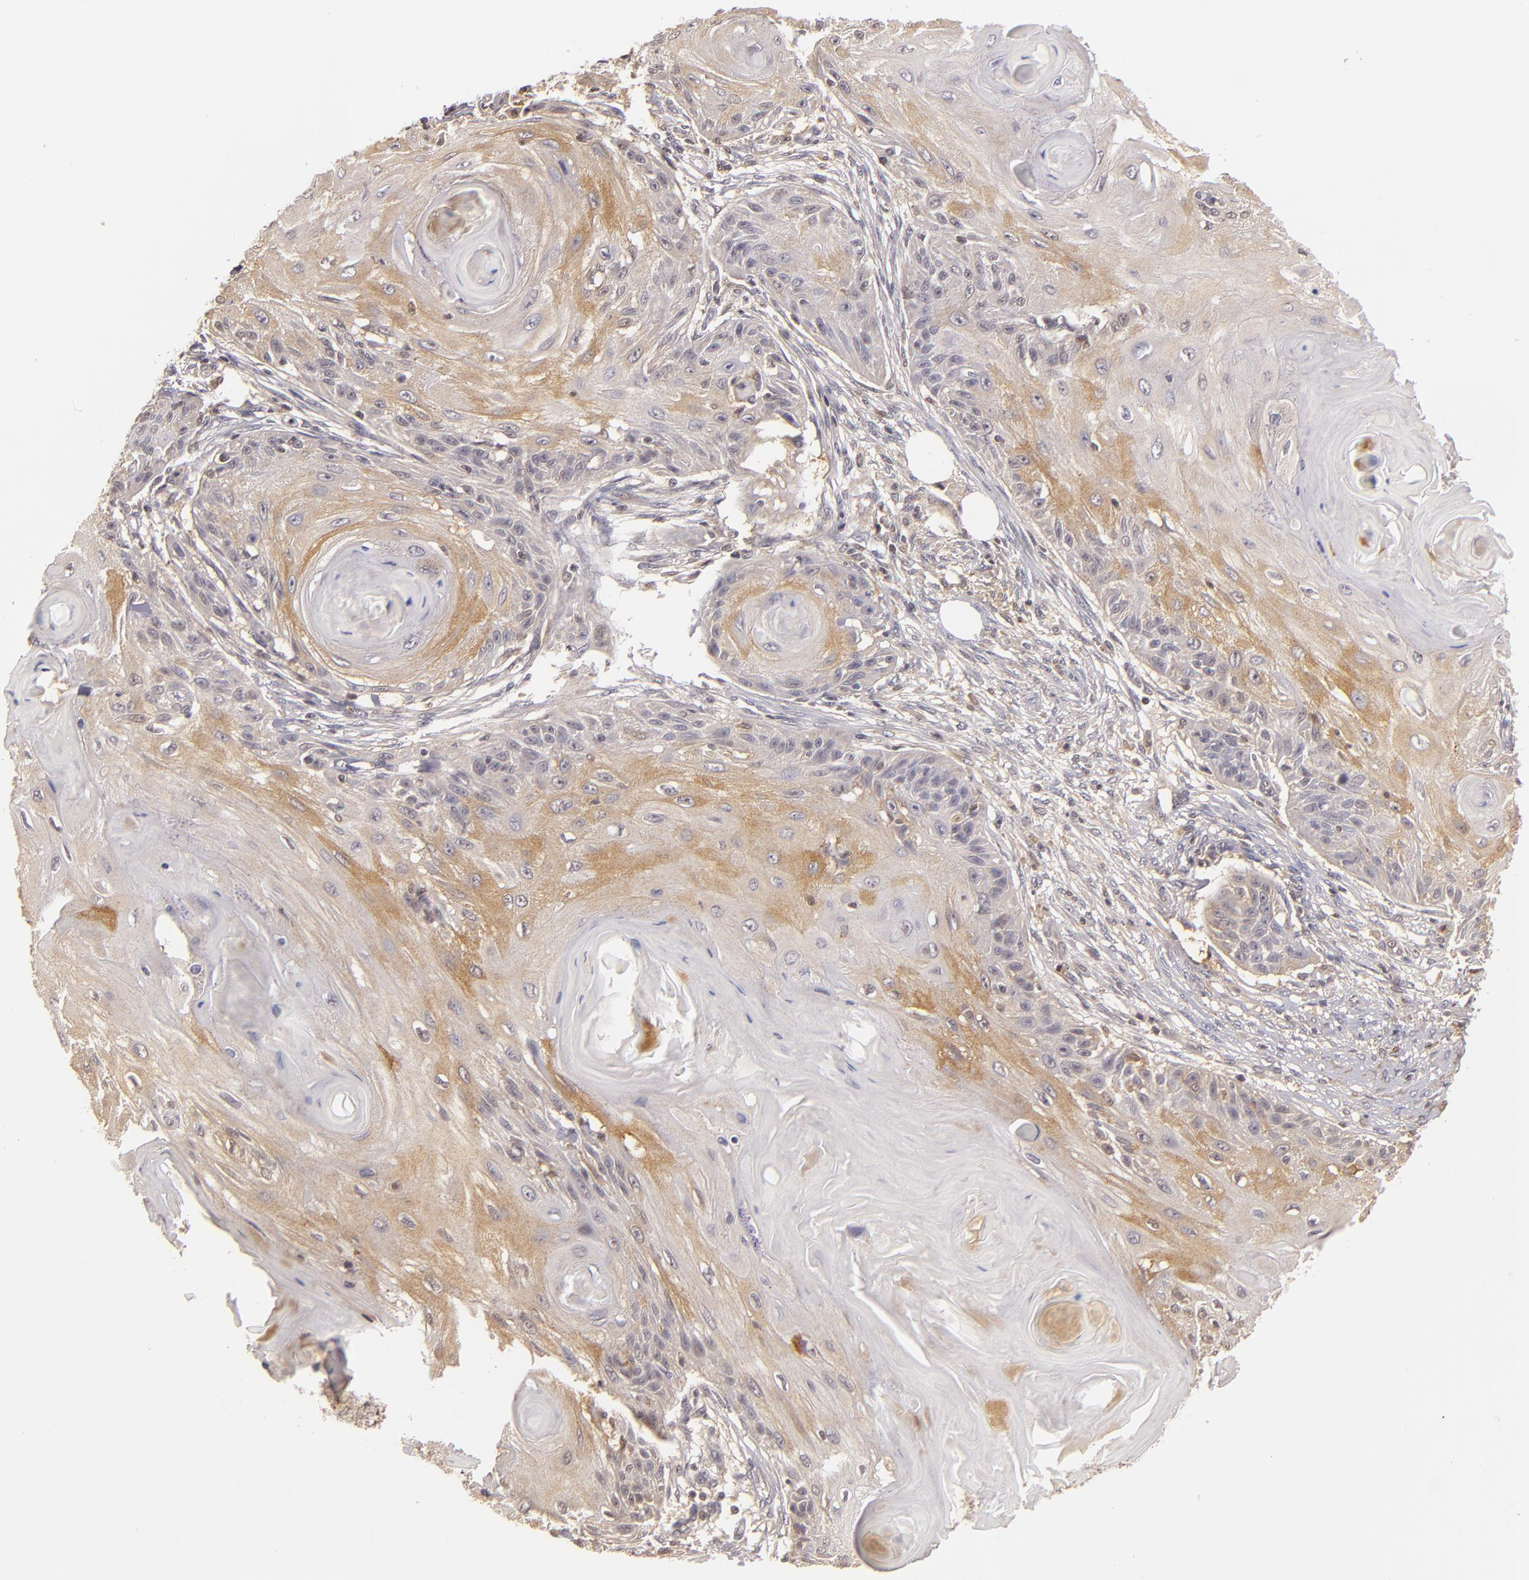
{"staining": {"intensity": "moderate", "quantity": "25%-75%", "location": "cytoplasmic/membranous"}, "tissue": "skin cancer", "cell_type": "Tumor cells", "image_type": "cancer", "snomed": [{"axis": "morphology", "description": "Squamous cell carcinoma, NOS"}, {"axis": "topography", "description": "Skin"}], "caption": "Skin squamous cell carcinoma stained for a protein (brown) displays moderate cytoplasmic/membranous positive positivity in approximately 25%-75% of tumor cells.", "gene": "LRG1", "patient": {"sex": "female", "age": 88}}